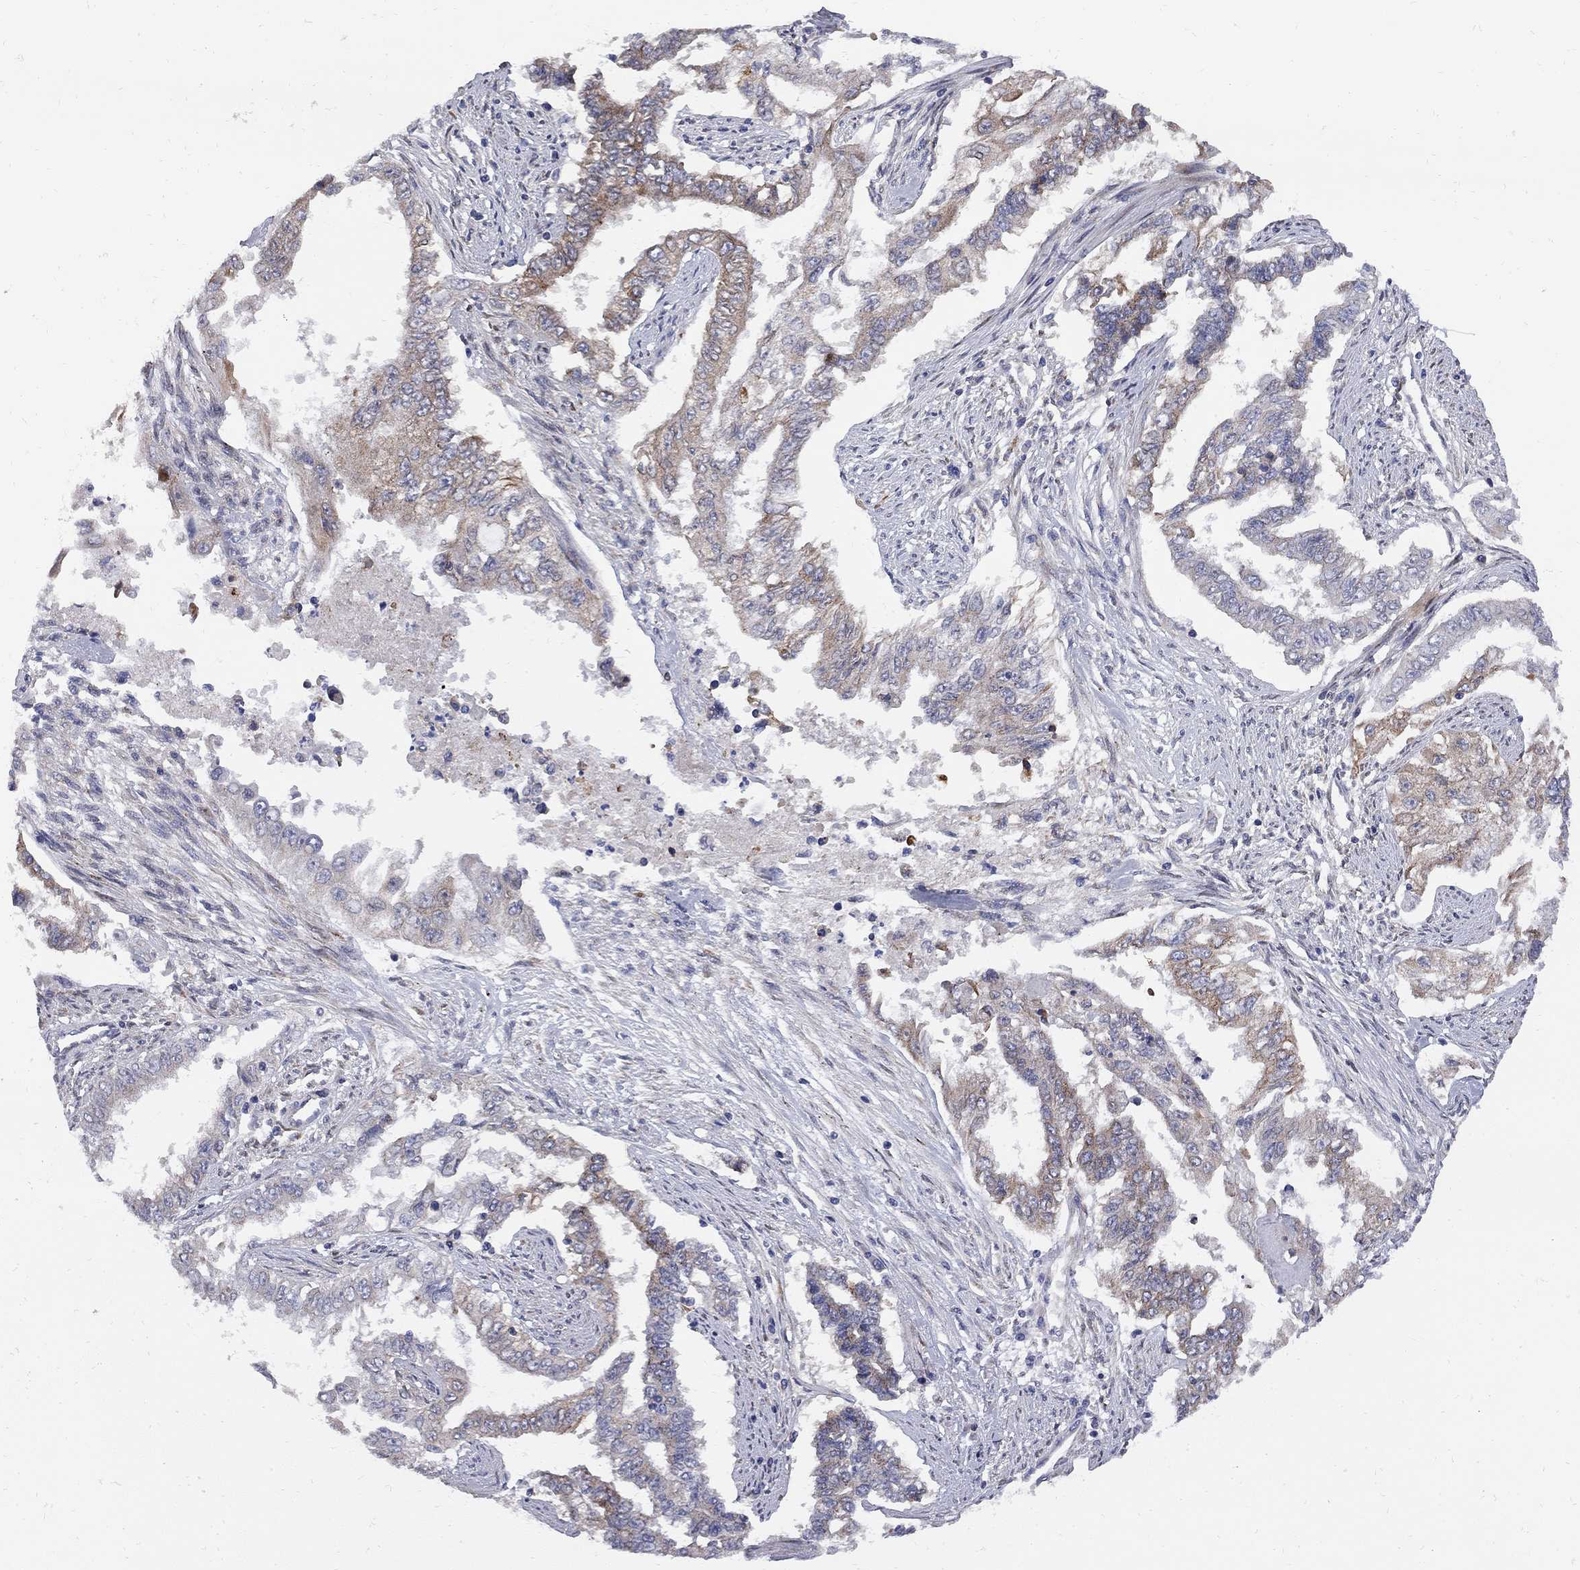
{"staining": {"intensity": "moderate", "quantity": "<25%", "location": "cytoplasmic/membranous"}, "tissue": "endometrial cancer", "cell_type": "Tumor cells", "image_type": "cancer", "snomed": [{"axis": "morphology", "description": "Adenocarcinoma, NOS"}, {"axis": "topography", "description": "Uterus"}], "caption": "Protein staining reveals moderate cytoplasmic/membranous positivity in approximately <25% of tumor cells in endometrial adenocarcinoma.", "gene": "MTHFR", "patient": {"sex": "female", "age": 59}}